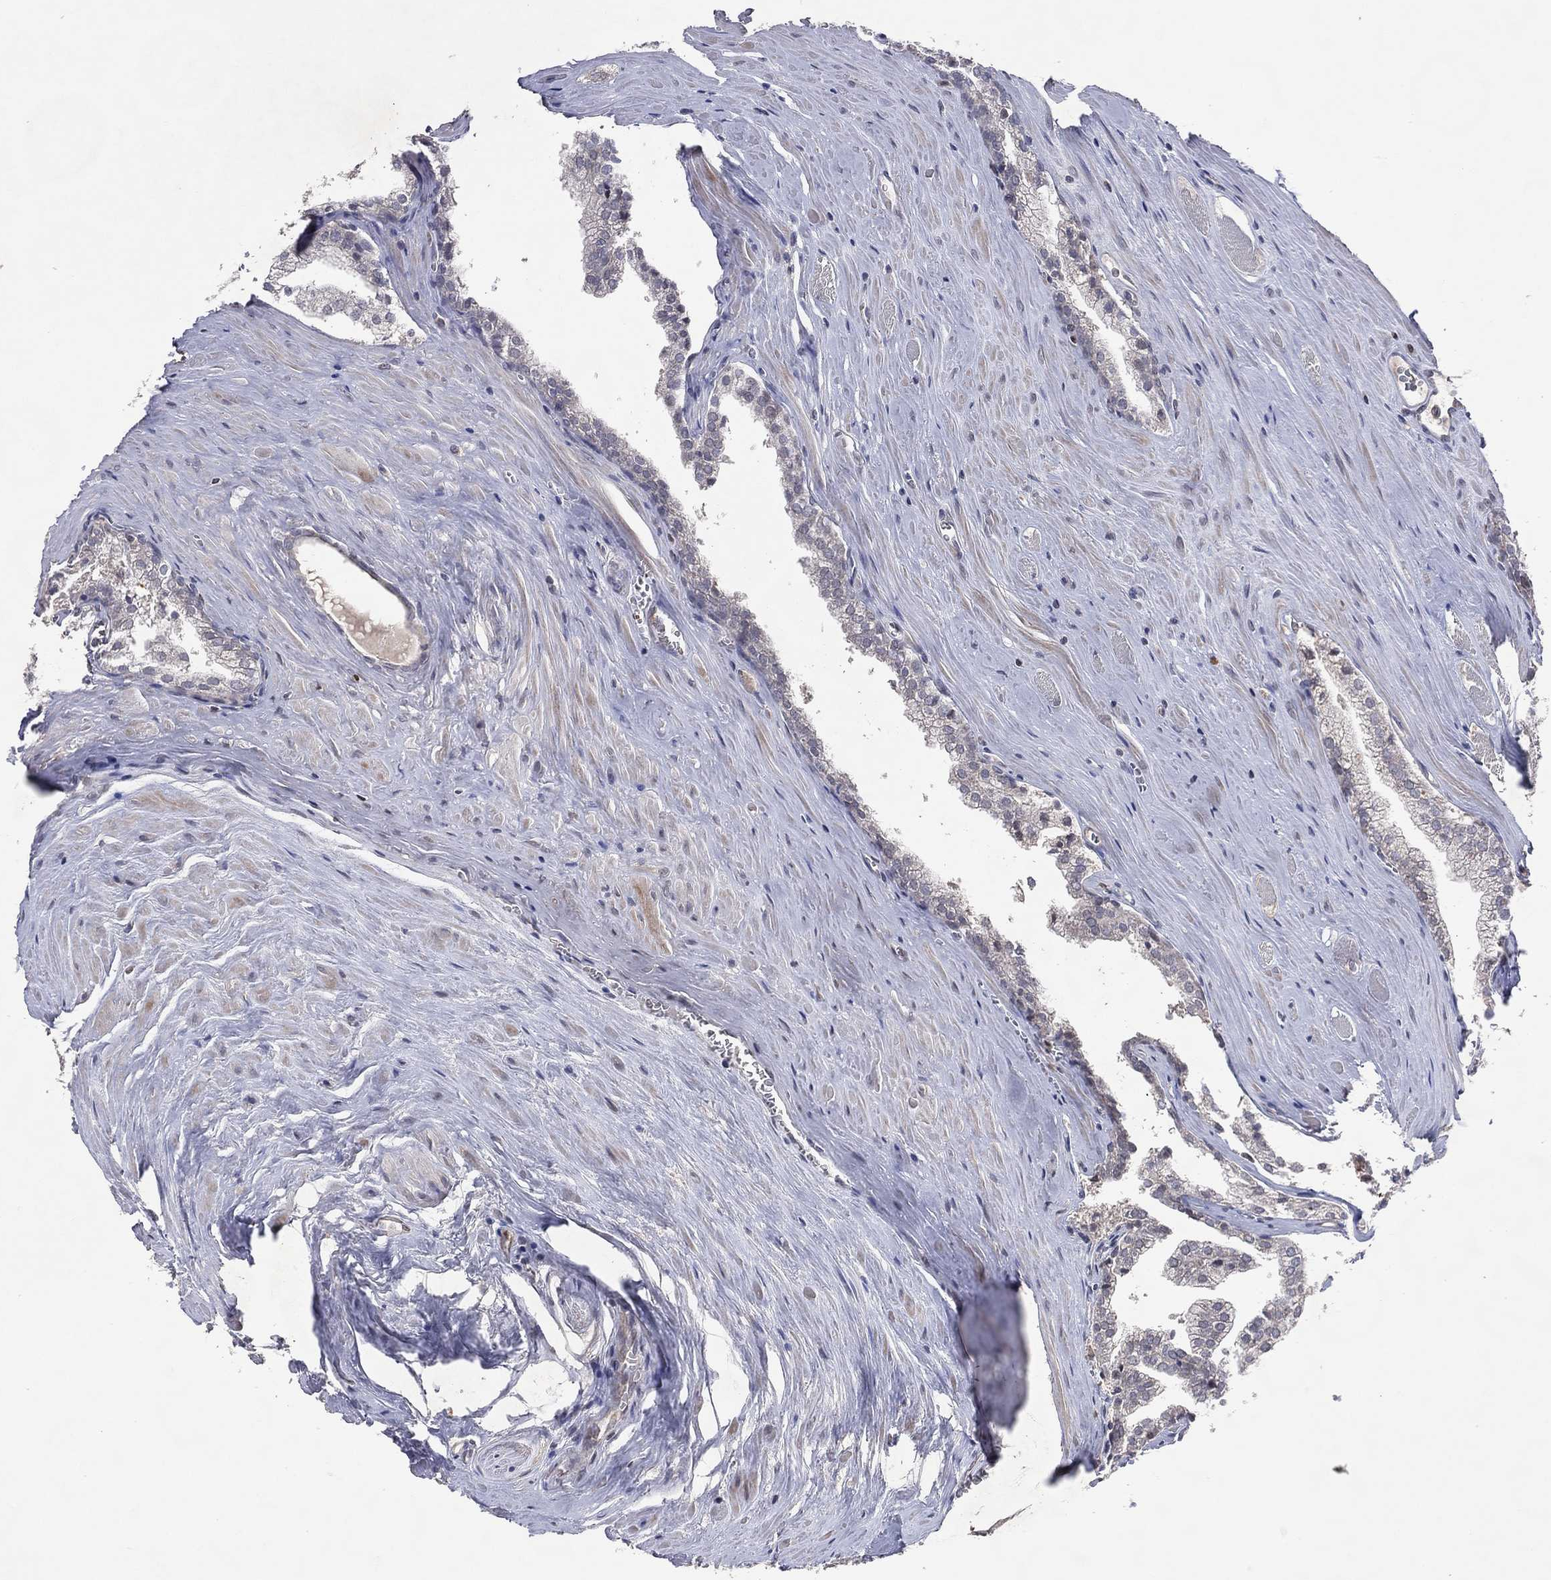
{"staining": {"intensity": "negative", "quantity": "none", "location": "none"}, "tissue": "prostate cancer", "cell_type": "Tumor cells", "image_type": "cancer", "snomed": [{"axis": "morphology", "description": "Adenocarcinoma, NOS"}, {"axis": "topography", "description": "Prostate"}], "caption": "The micrograph reveals no staining of tumor cells in prostate cancer.", "gene": "DNAH7", "patient": {"sex": "male", "age": 72}}